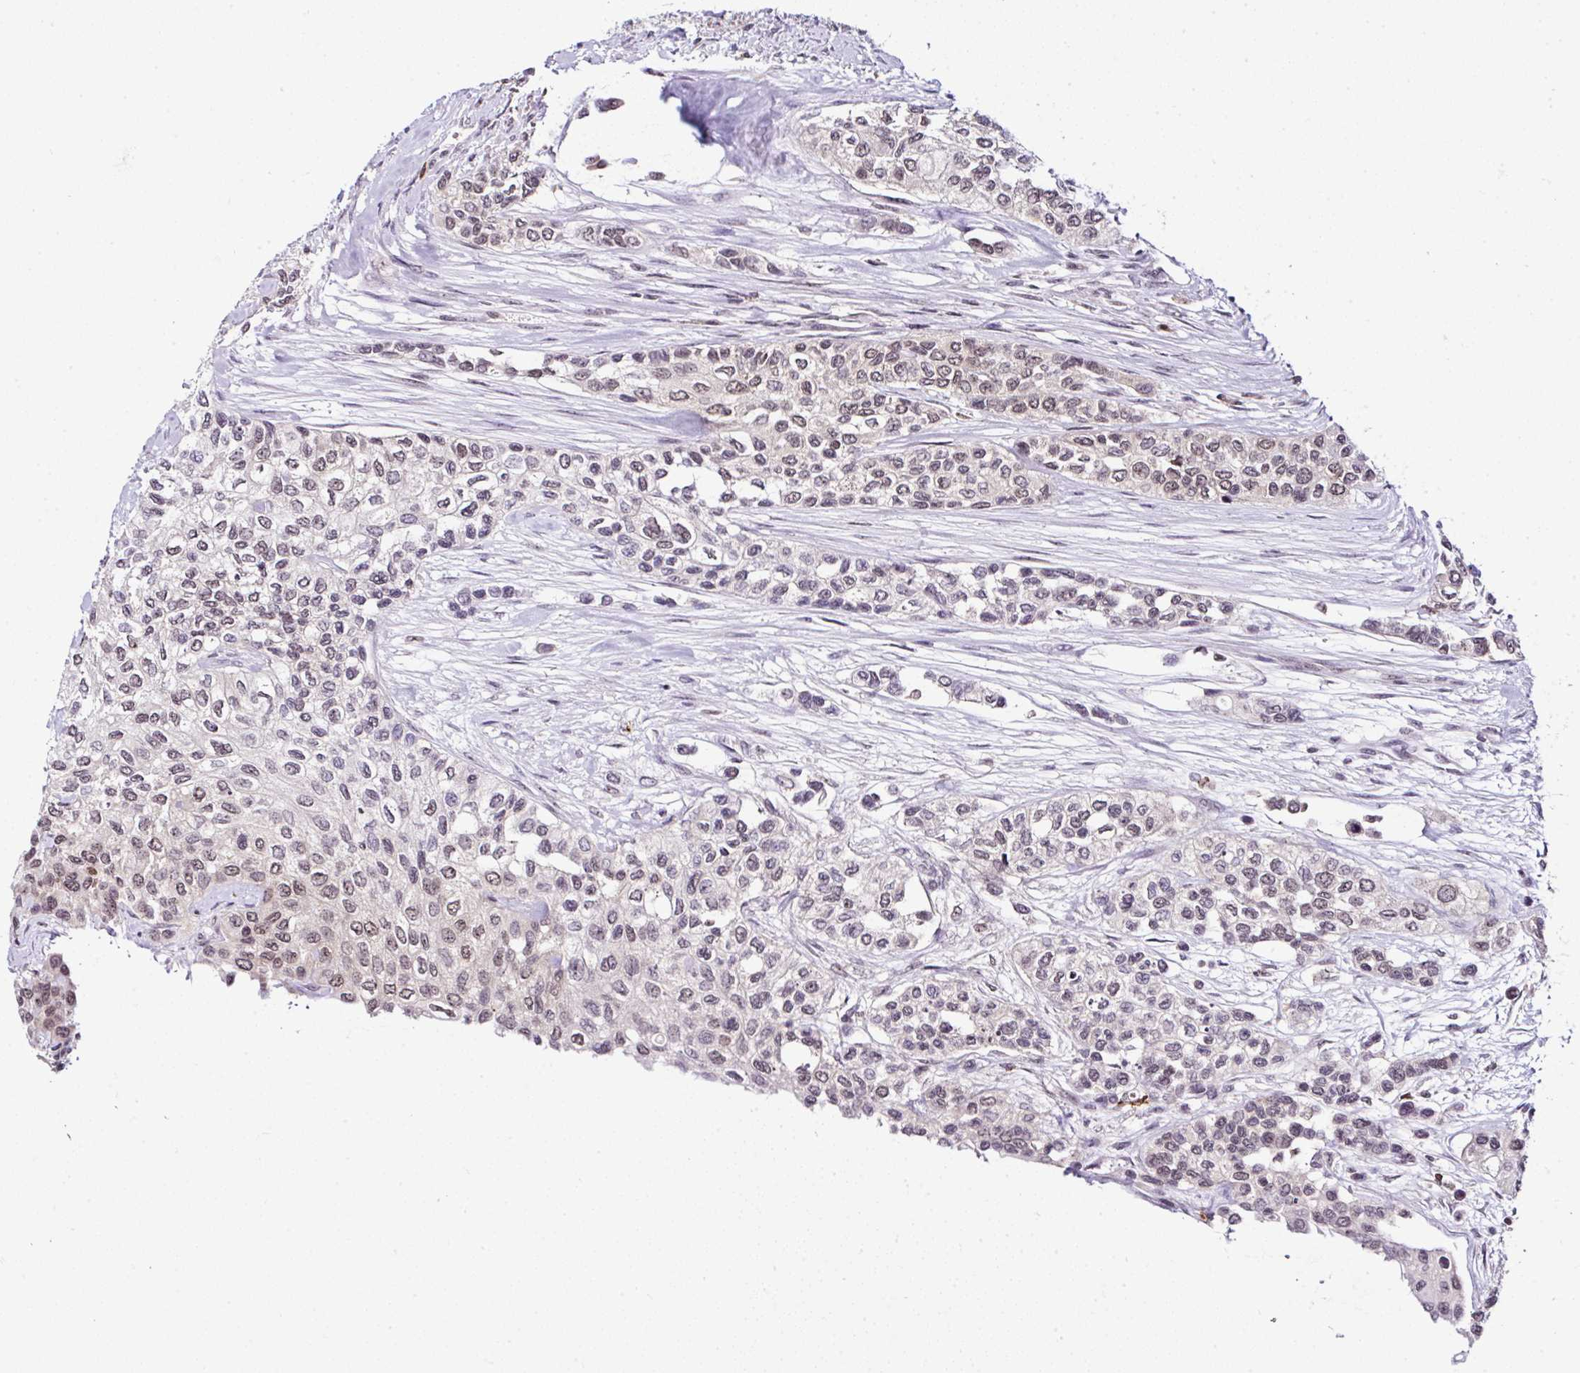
{"staining": {"intensity": "moderate", "quantity": ">75%", "location": "nuclear"}, "tissue": "urothelial cancer", "cell_type": "Tumor cells", "image_type": "cancer", "snomed": [{"axis": "morphology", "description": "Normal tissue, NOS"}, {"axis": "morphology", "description": "Urothelial carcinoma, High grade"}, {"axis": "topography", "description": "Vascular tissue"}, {"axis": "topography", "description": "Urinary bladder"}], "caption": "A high-resolution photomicrograph shows immunohistochemistry staining of urothelial cancer, which shows moderate nuclear staining in about >75% of tumor cells.", "gene": "PTPN2", "patient": {"sex": "female", "age": 56}}